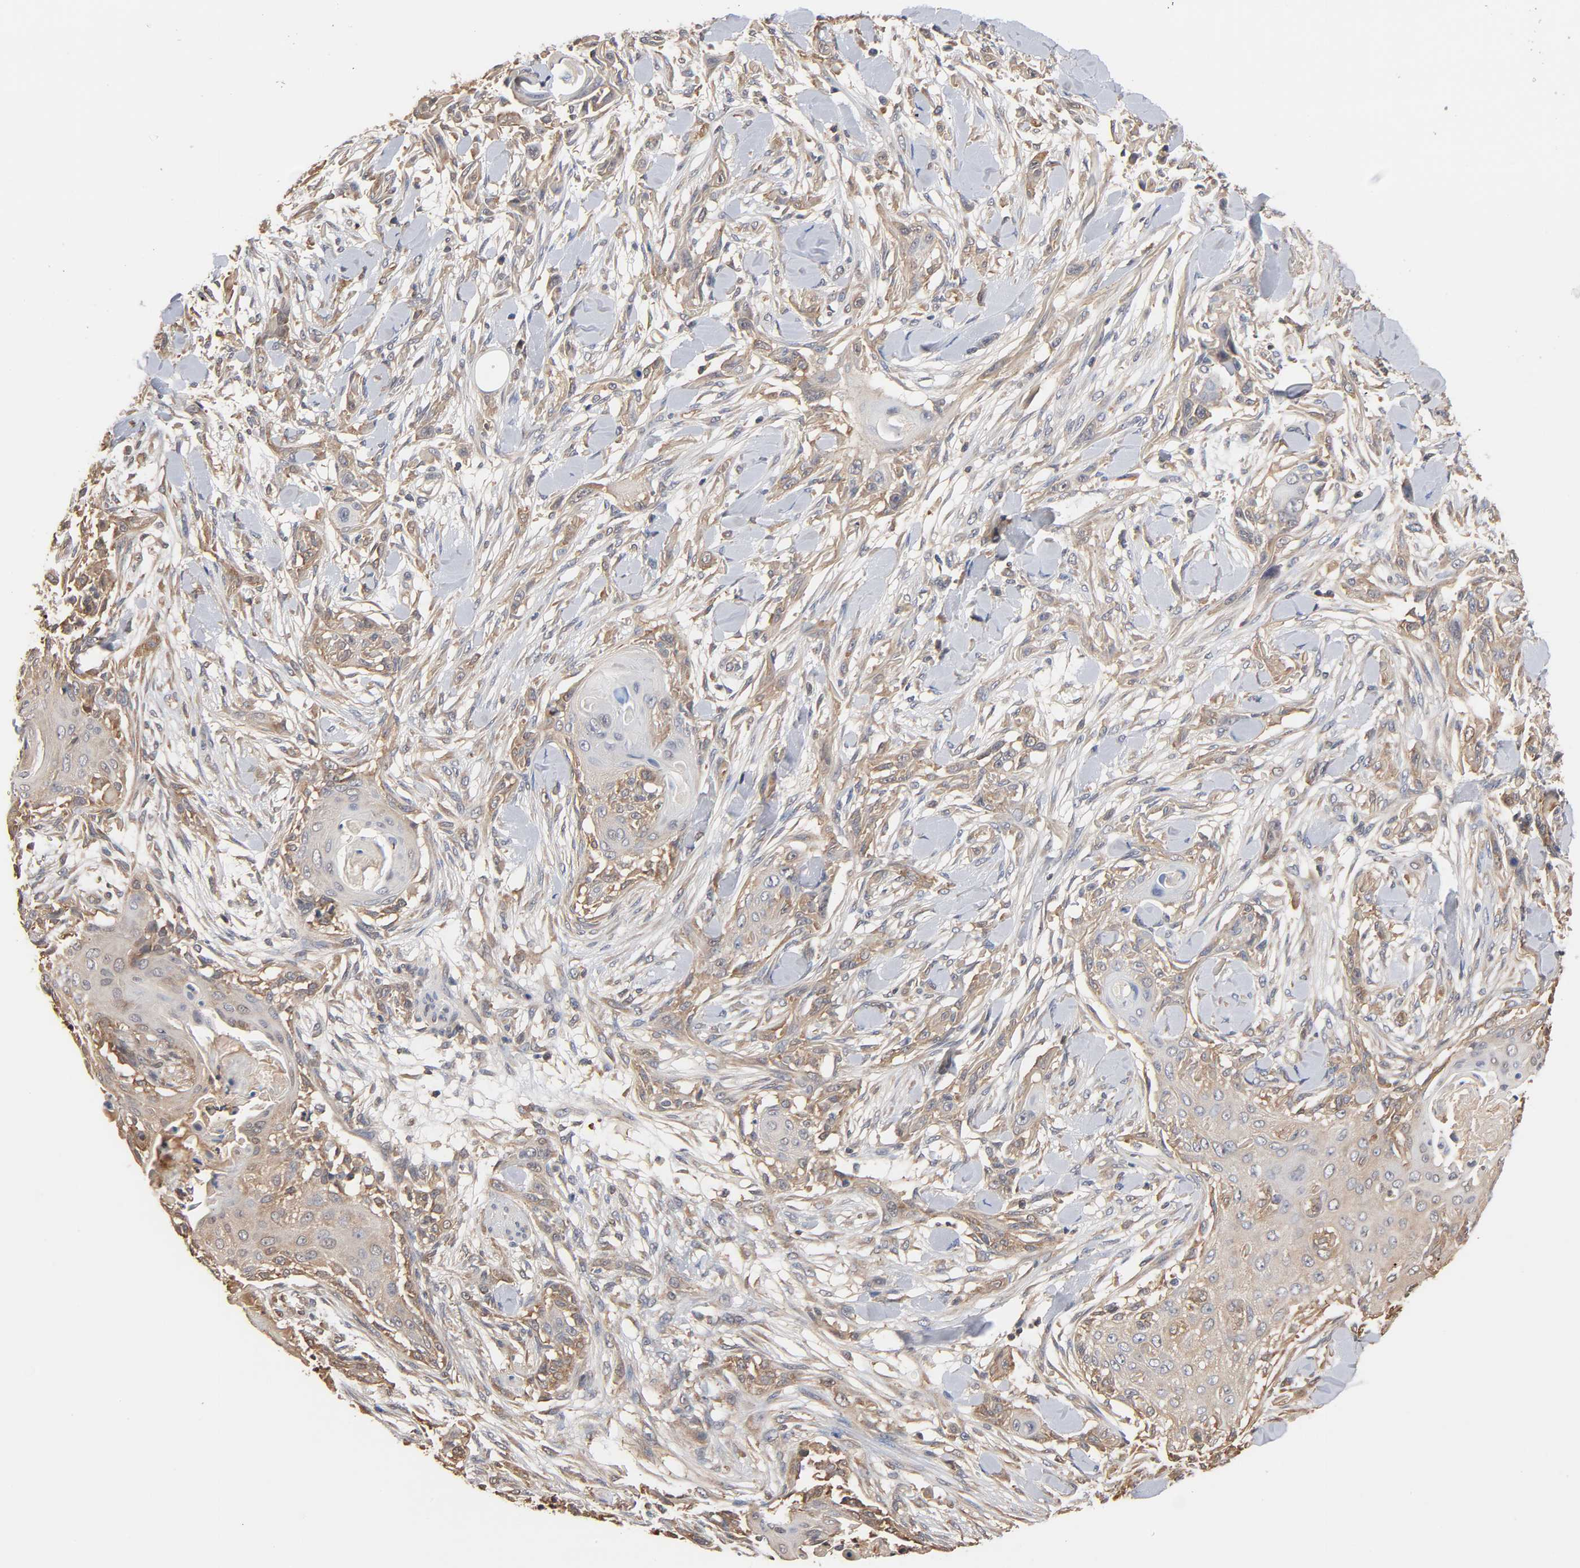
{"staining": {"intensity": "weak", "quantity": ">75%", "location": "cytoplasmic/membranous"}, "tissue": "skin cancer", "cell_type": "Tumor cells", "image_type": "cancer", "snomed": [{"axis": "morphology", "description": "Squamous cell carcinoma, NOS"}, {"axis": "topography", "description": "Skin"}], "caption": "There is low levels of weak cytoplasmic/membranous staining in tumor cells of skin cancer, as demonstrated by immunohistochemical staining (brown color).", "gene": "ALDOA", "patient": {"sex": "female", "age": 59}}